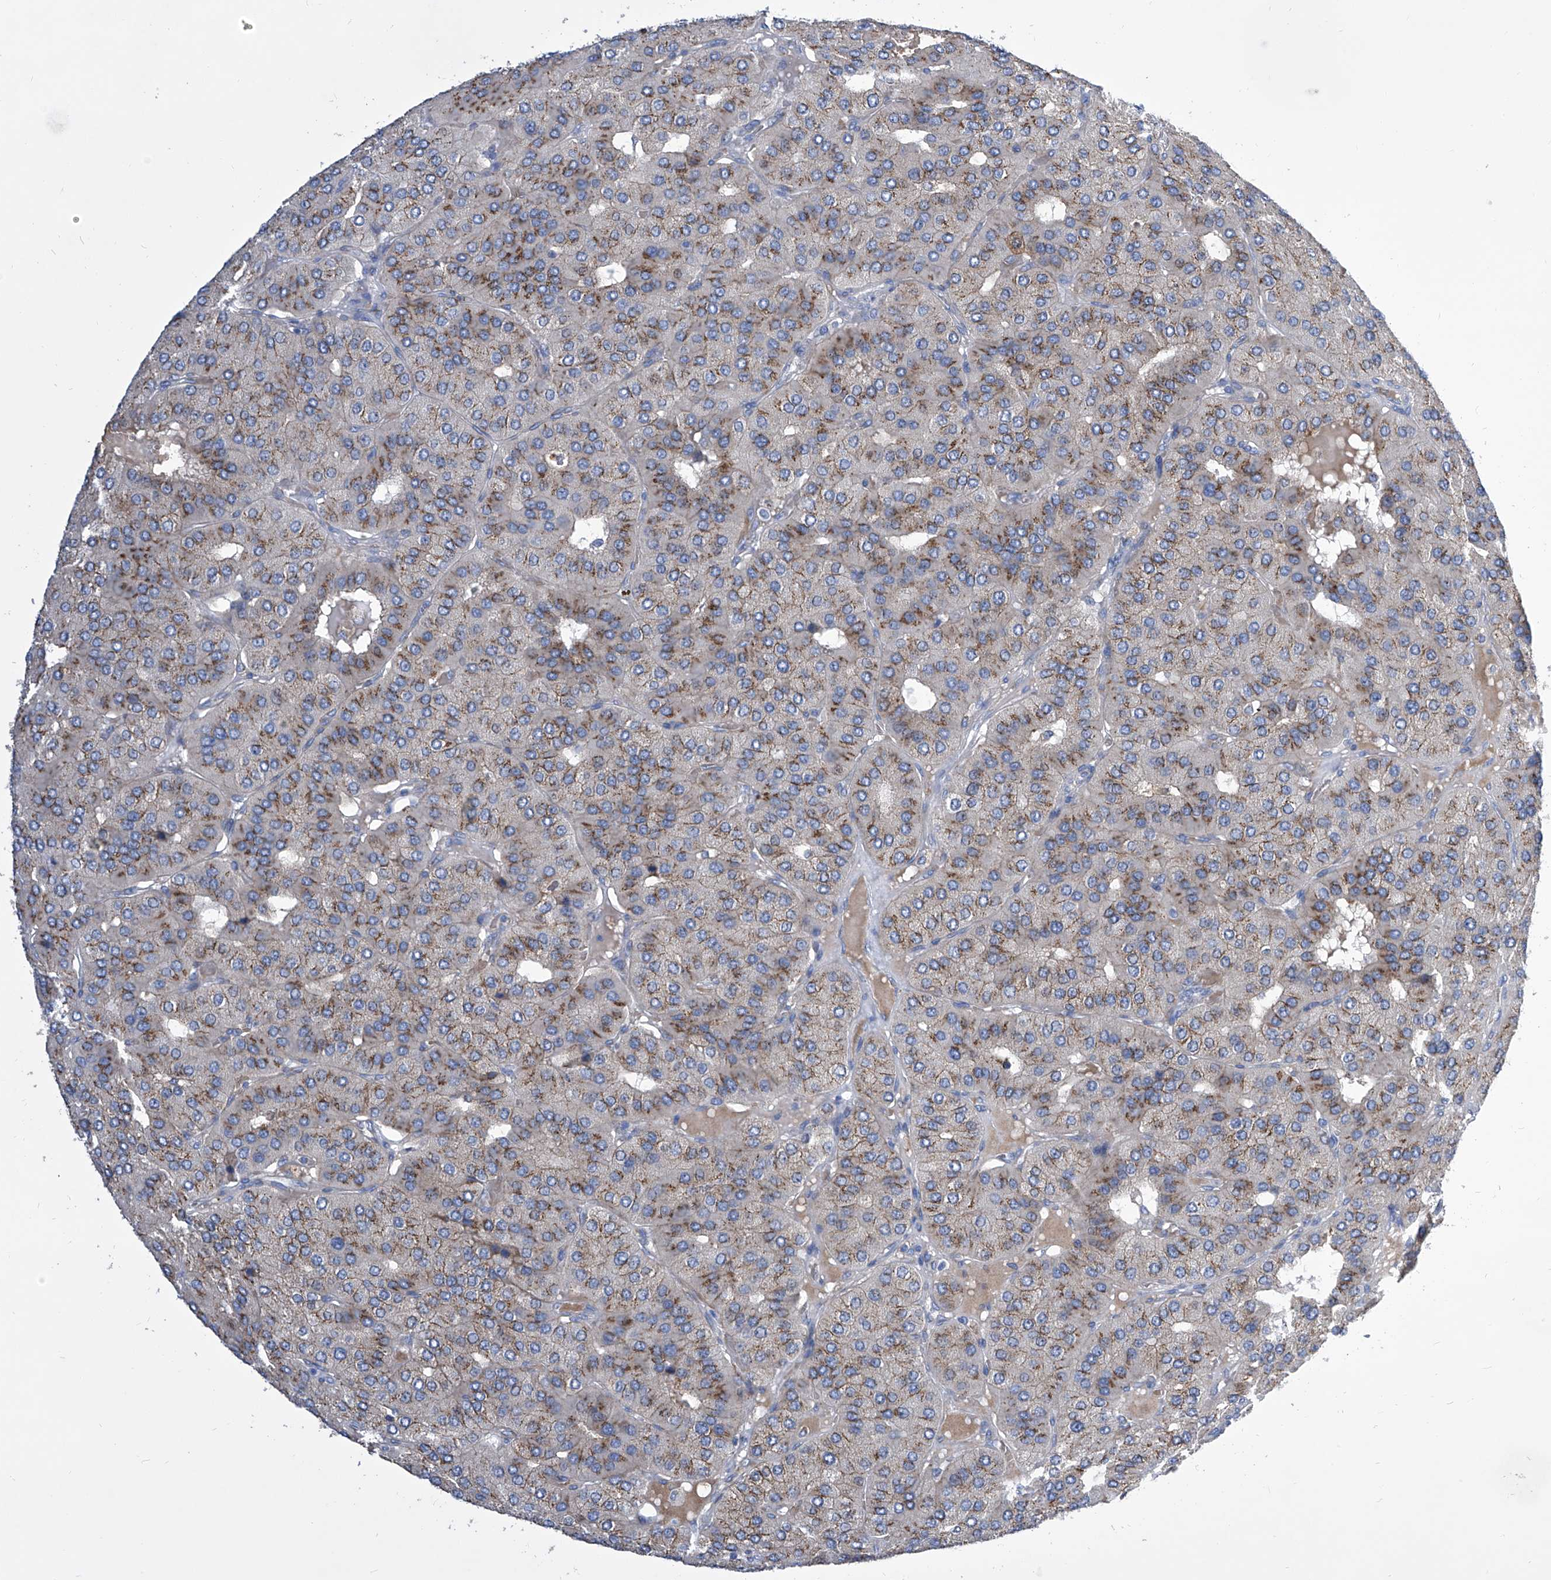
{"staining": {"intensity": "moderate", "quantity": ">75%", "location": "cytoplasmic/membranous"}, "tissue": "parathyroid gland", "cell_type": "Glandular cells", "image_type": "normal", "snomed": [{"axis": "morphology", "description": "Normal tissue, NOS"}, {"axis": "morphology", "description": "Adenoma, NOS"}, {"axis": "topography", "description": "Parathyroid gland"}], "caption": "Brown immunohistochemical staining in unremarkable parathyroid gland demonstrates moderate cytoplasmic/membranous expression in approximately >75% of glandular cells.", "gene": "TJAP1", "patient": {"sex": "female", "age": 86}}